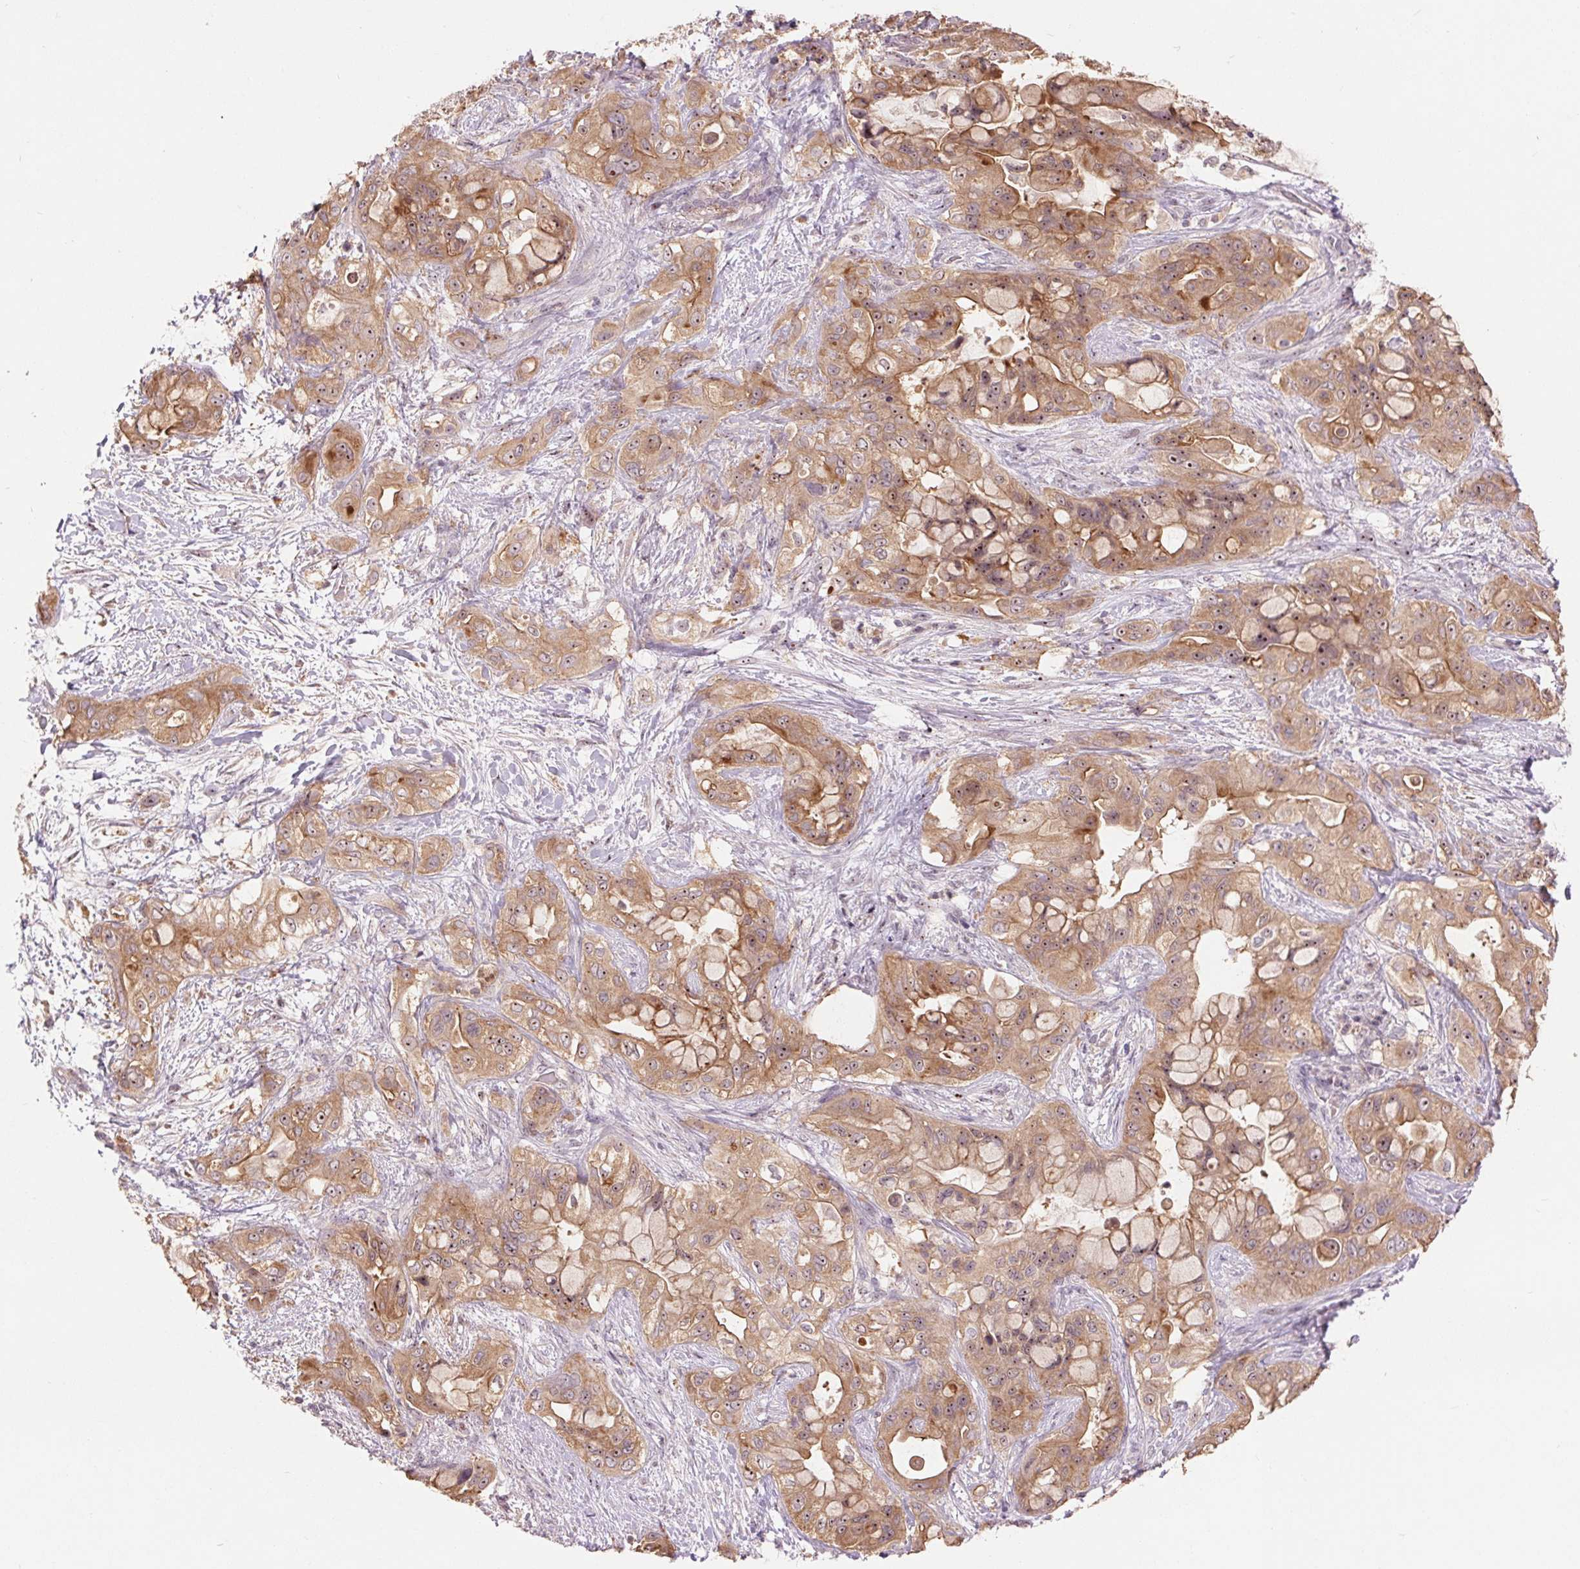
{"staining": {"intensity": "moderate", "quantity": ">75%", "location": "cytoplasmic/membranous,nuclear"}, "tissue": "pancreatic cancer", "cell_type": "Tumor cells", "image_type": "cancer", "snomed": [{"axis": "morphology", "description": "Adenocarcinoma, NOS"}, {"axis": "topography", "description": "Pancreas"}], "caption": "Pancreatic cancer (adenocarcinoma) stained with immunohistochemistry (IHC) exhibits moderate cytoplasmic/membranous and nuclear expression in about >75% of tumor cells. (DAB (3,3'-diaminobenzidine) IHC, brown staining for protein, blue staining for nuclei).", "gene": "RANBP3L", "patient": {"sex": "male", "age": 71}}